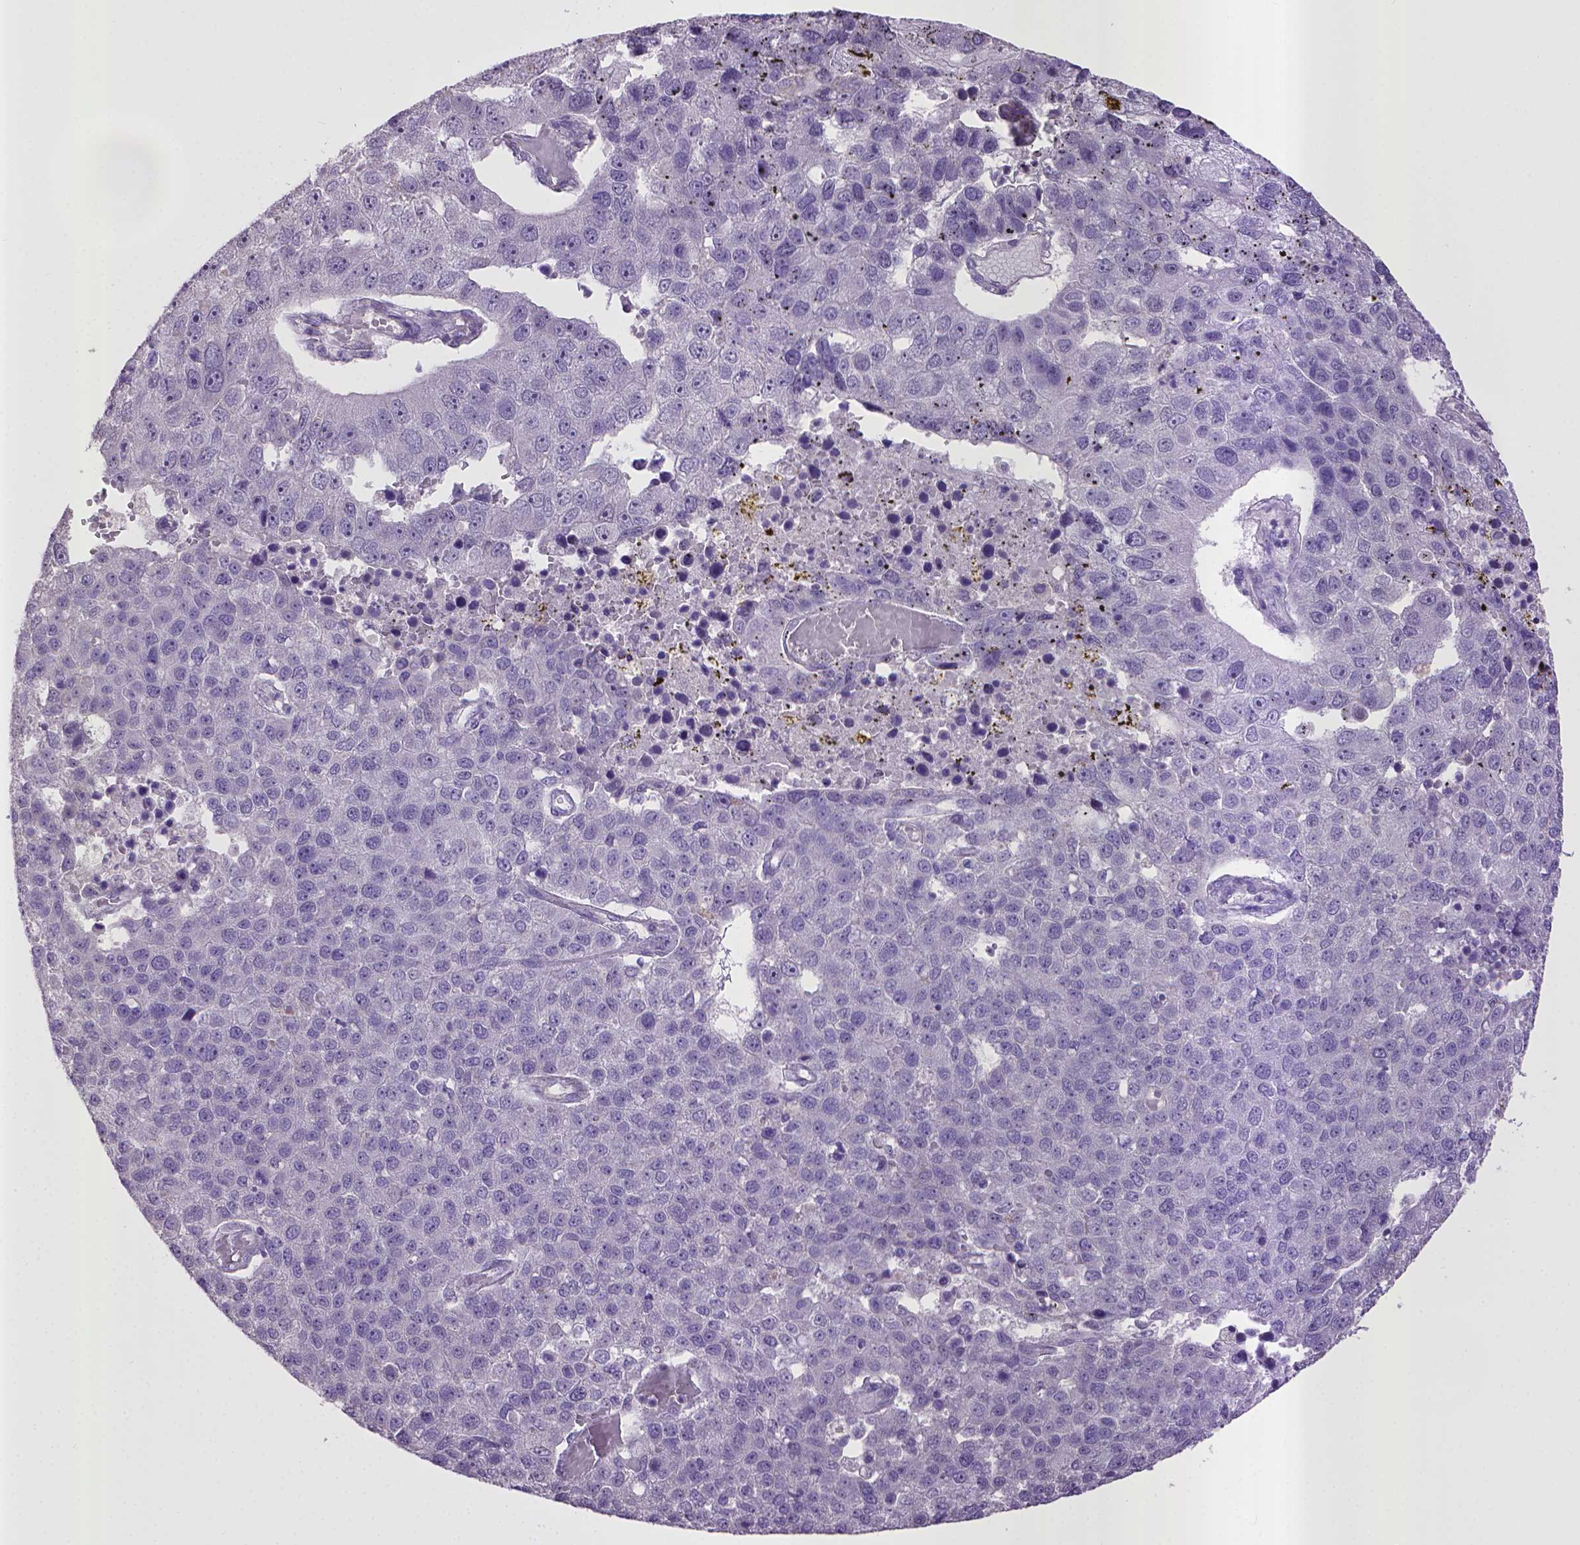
{"staining": {"intensity": "negative", "quantity": "none", "location": "none"}, "tissue": "pancreatic cancer", "cell_type": "Tumor cells", "image_type": "cancer", "snomed": [{"axis": "morphology", "description": "Adenocarcinoma, NOS"}, {"axis": "topography", "description": "Pancreas"}], "caption": "IHC of pancreatic cancer reveals no expression in tumor cells.", "gene": "CPM", "patient": {"sex": "female", "age": 61}}